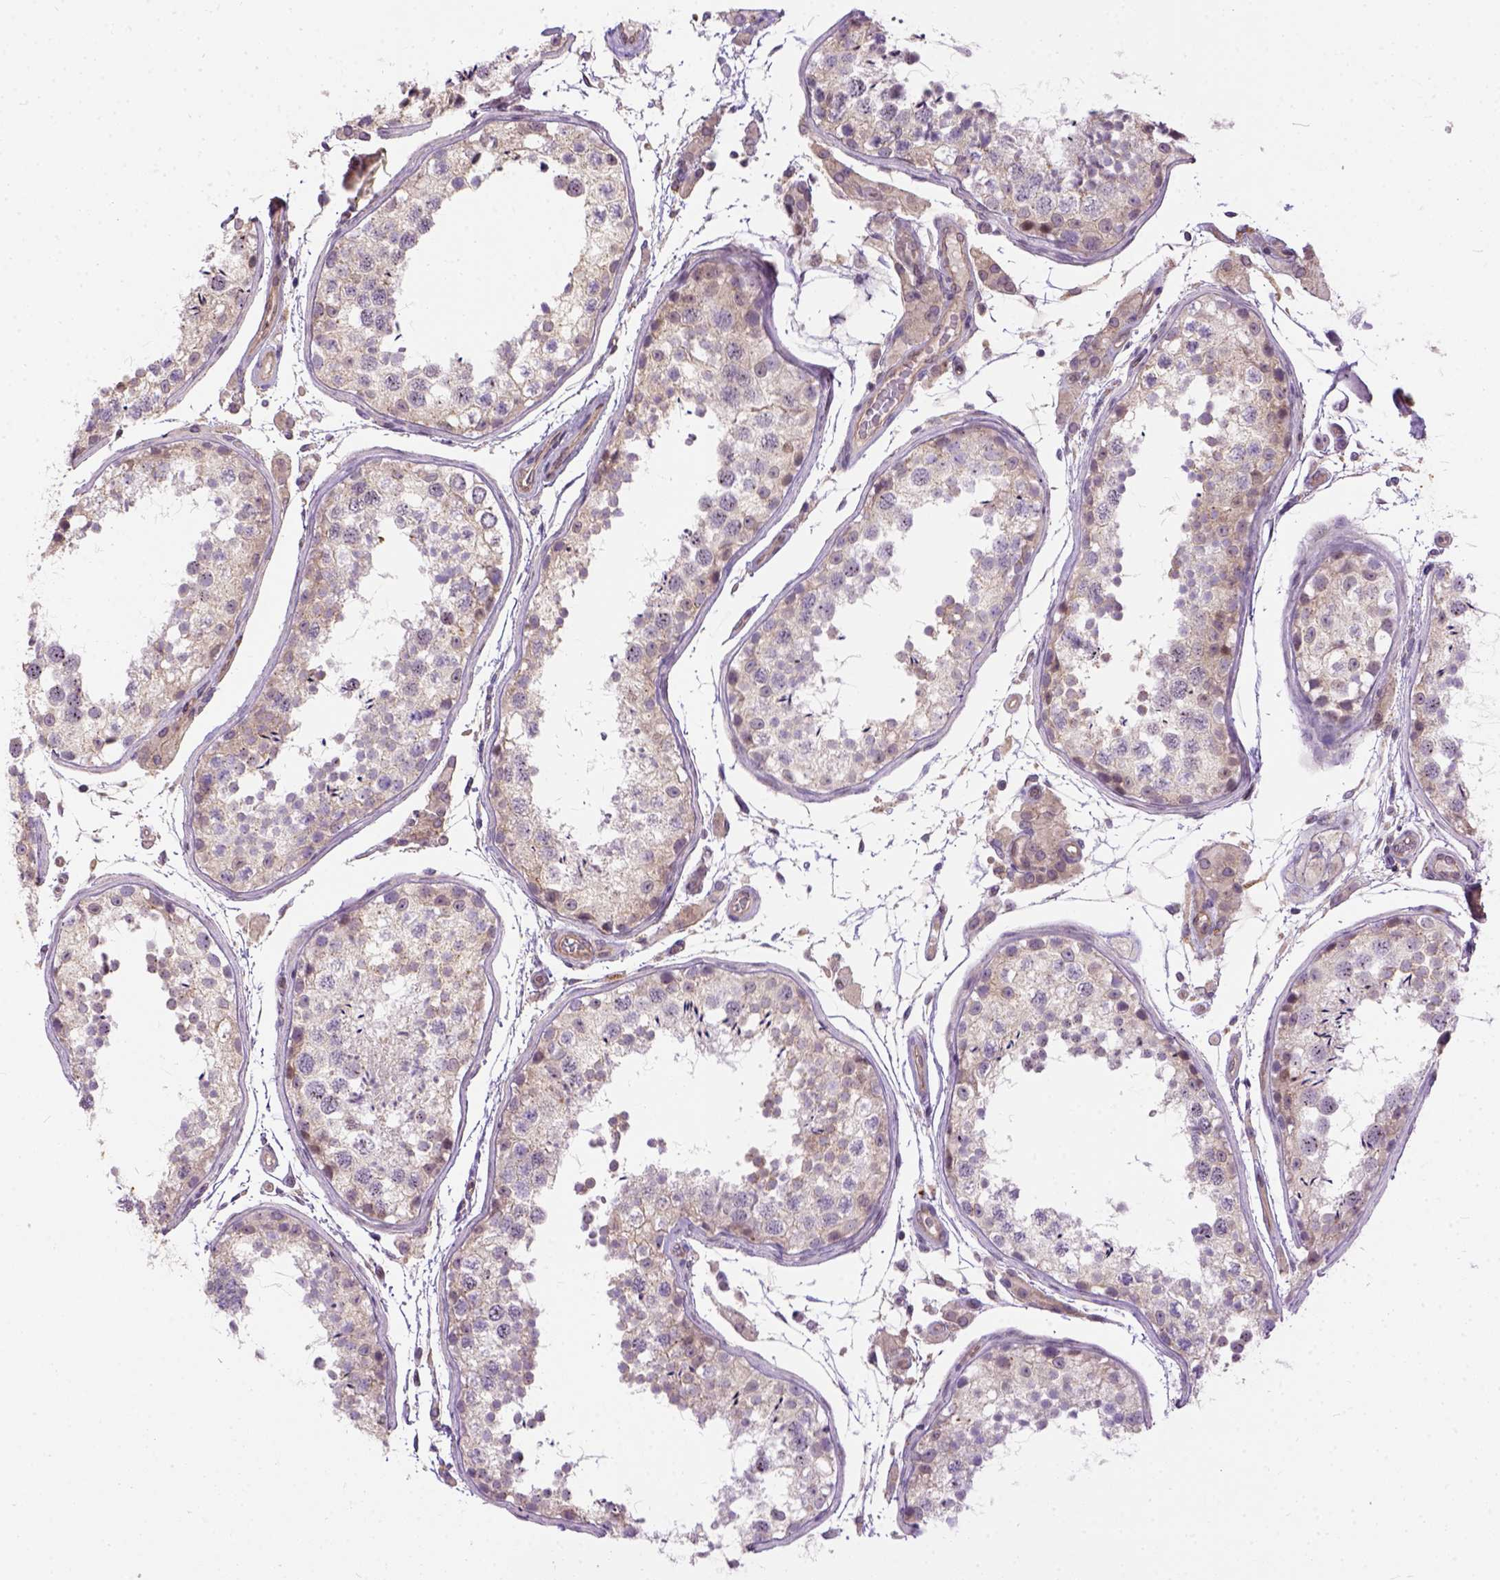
{"staining": {"intensity": "weak", "quantity": "25%-75%", "location": "cytoplasmic/membranous"}, "tissue": "testis", "cell_type": "Cells in seminiferous ducts", "image_type": "normal", "snomed": [{"axis": "morphology", "description": "Normal tissue, NOS"}, {"axis": "topography", "description": "Testis"}], "caption": "Immunohistochemical staining of normal human testis exhibits 25%-75% levels of weak cytoplasmic/membranous protein positivity in about 25%-75% of cells in seminiferous ducts. (Brightfield microscopy of DAB IHC at high magnification).", "gene": "KAZN", "patient": {"sex": "male", "age": 29}}